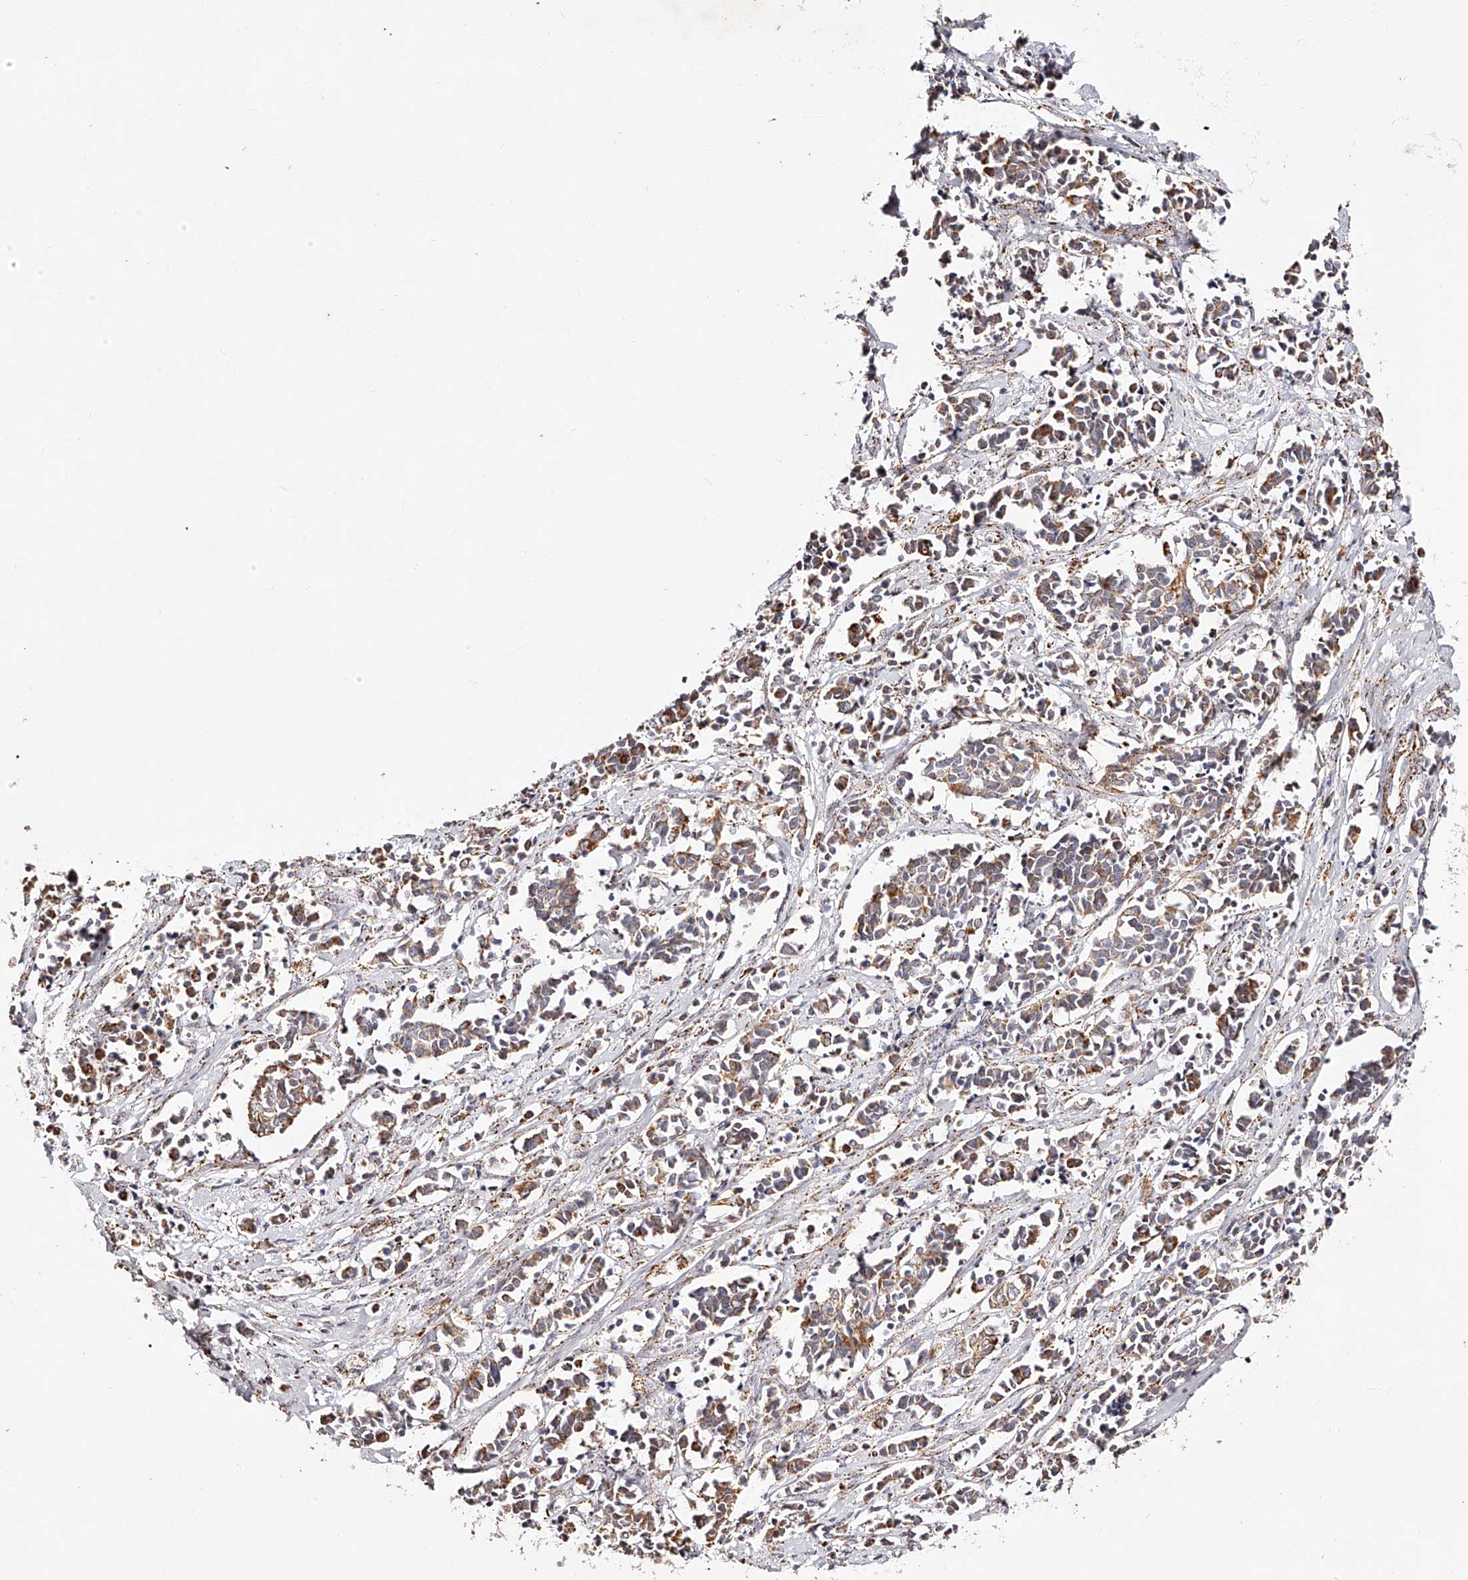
{"staining": {"intensity": "moderate", "quantity": "25%-75%", "location": "cytoplasmic/membranous"}, "tissue": "cervical cancer", "cell_type": "Tumor cells", "image_type": "cancer", "snomed": [{"axis": "morphology", "description": "Normal tissue, NOS"}, {"axis": "morphology", "description": "Squamous cell carcinoma, NOS"}, {"axis": "topography", "description": "Cervix"}], "caption": "This is an image of IHC staining of squamous cell carcinoma (cervical), which shows moderate positivity in the cytoplasmic/membranous of tumor cells.", "gene": "NDUFV3", "patient": {"sex": "female", "age": 35}}